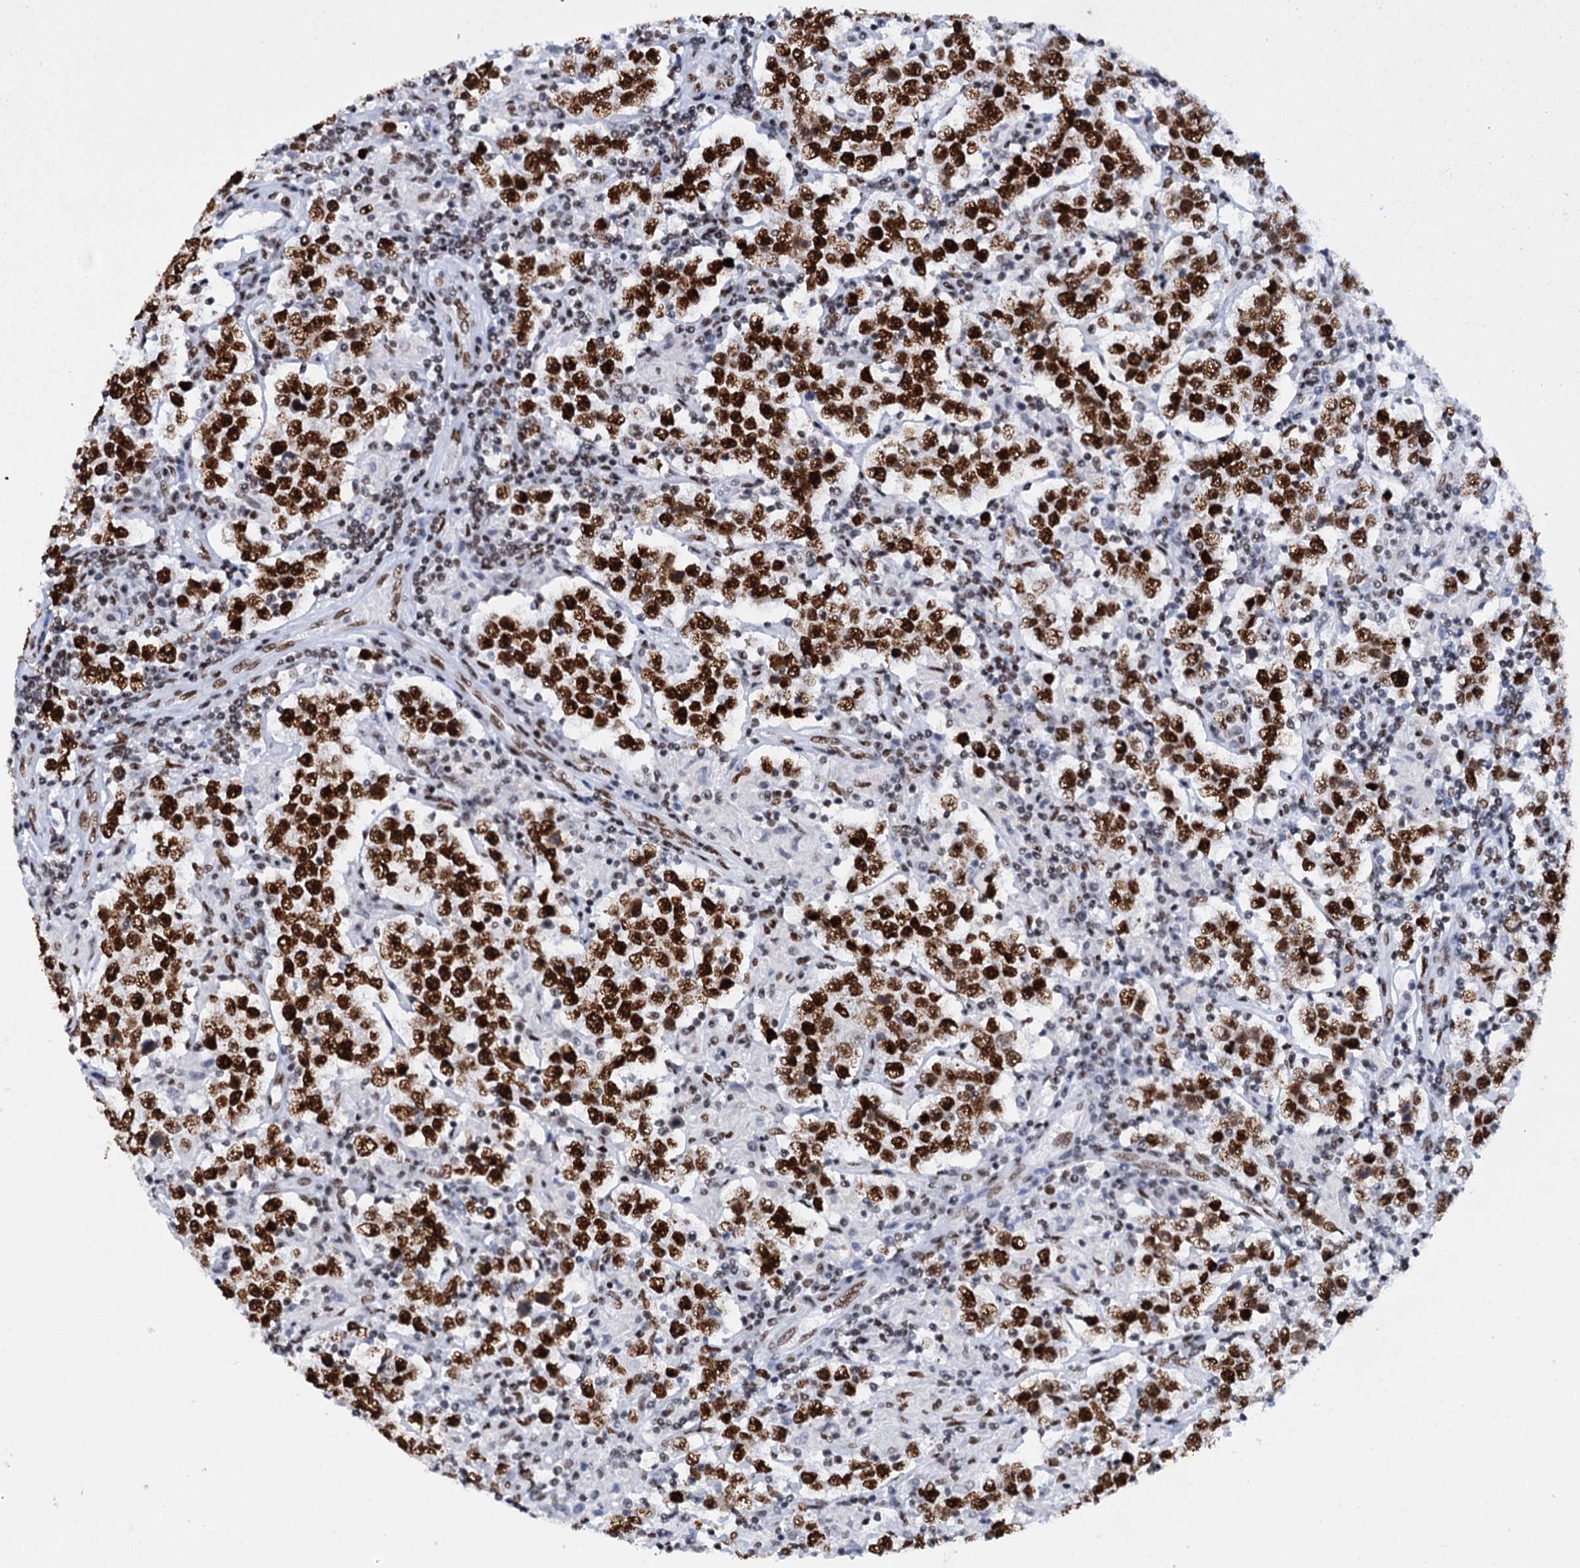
{"staining": {"intensity": "strong", "quantity": ">75%", "location": "nuclear"}, "tissue": "testis cancer", "cell_type": "Tumor cells", "image_type": "cancer", "snomed": [{"axis": "morphology", "description": "Normal tissue, NOS"}, {"axis": "morphology", "description": "Urothelial carcinoma, High grade"}, {"axis": "morphology", "description": "Seminoma, NOS"}, {"axis": "morphology", "description": "Carcinoma, Embryonal, NOS"}, {"axis": "topography", "description": "Urinary bladder"}, {"axis": "topography", "description": "Testis"}], "caption": "Embryonal carcinoma (testis) stained with a protein marker displays strong staining in tumor cells.", "gene": "SLTM", "patient": {"sex": "male", "age": 41}}